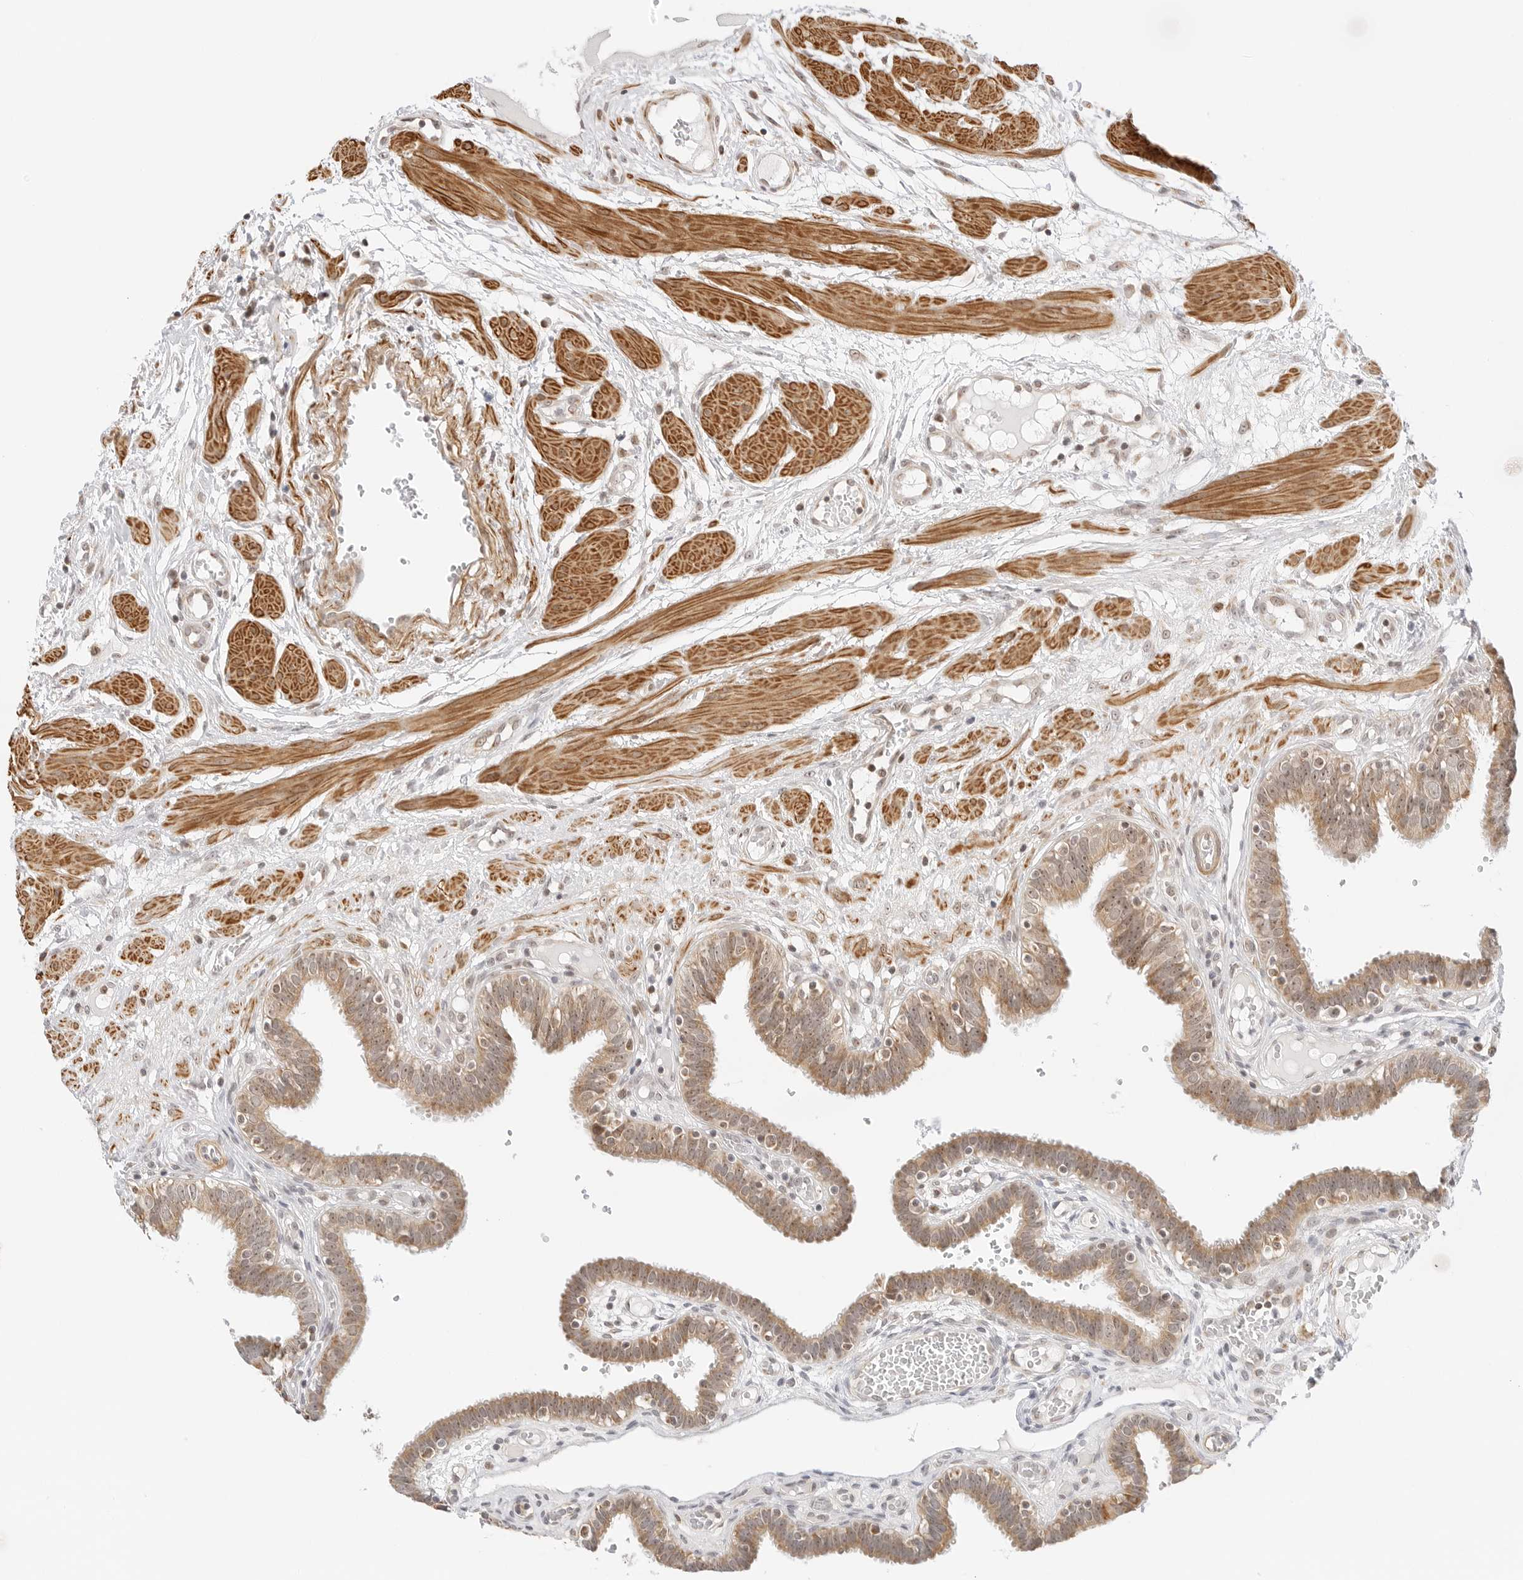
{"staining": {"intensity": "moderate", "quantity": "25%-75%", "location": "cytoplasmic/membranous,nuclear"}, "tissue": "fallopian tube", "cell_type": "Glandular cells", "image_type": "normal", "snomed": [{"axis": "morphology", "description": "Normal tissue, NOS"}, {"axis": "topography", "description": "Fallopian tube"}, {"axis": "topography", "description": "Placenta"}], "caption": "Immunohistochemical staining of normal human fallopian tube reveals medium levels of moderate cytoplasmic/membranous,nuclear expression in approximately 25%-75% of glandular cells. (Brightfield microscopy of DAB IHC at high magnification).", "gene": "GORAB", "patient": {"sex": "female", "age": 32}}